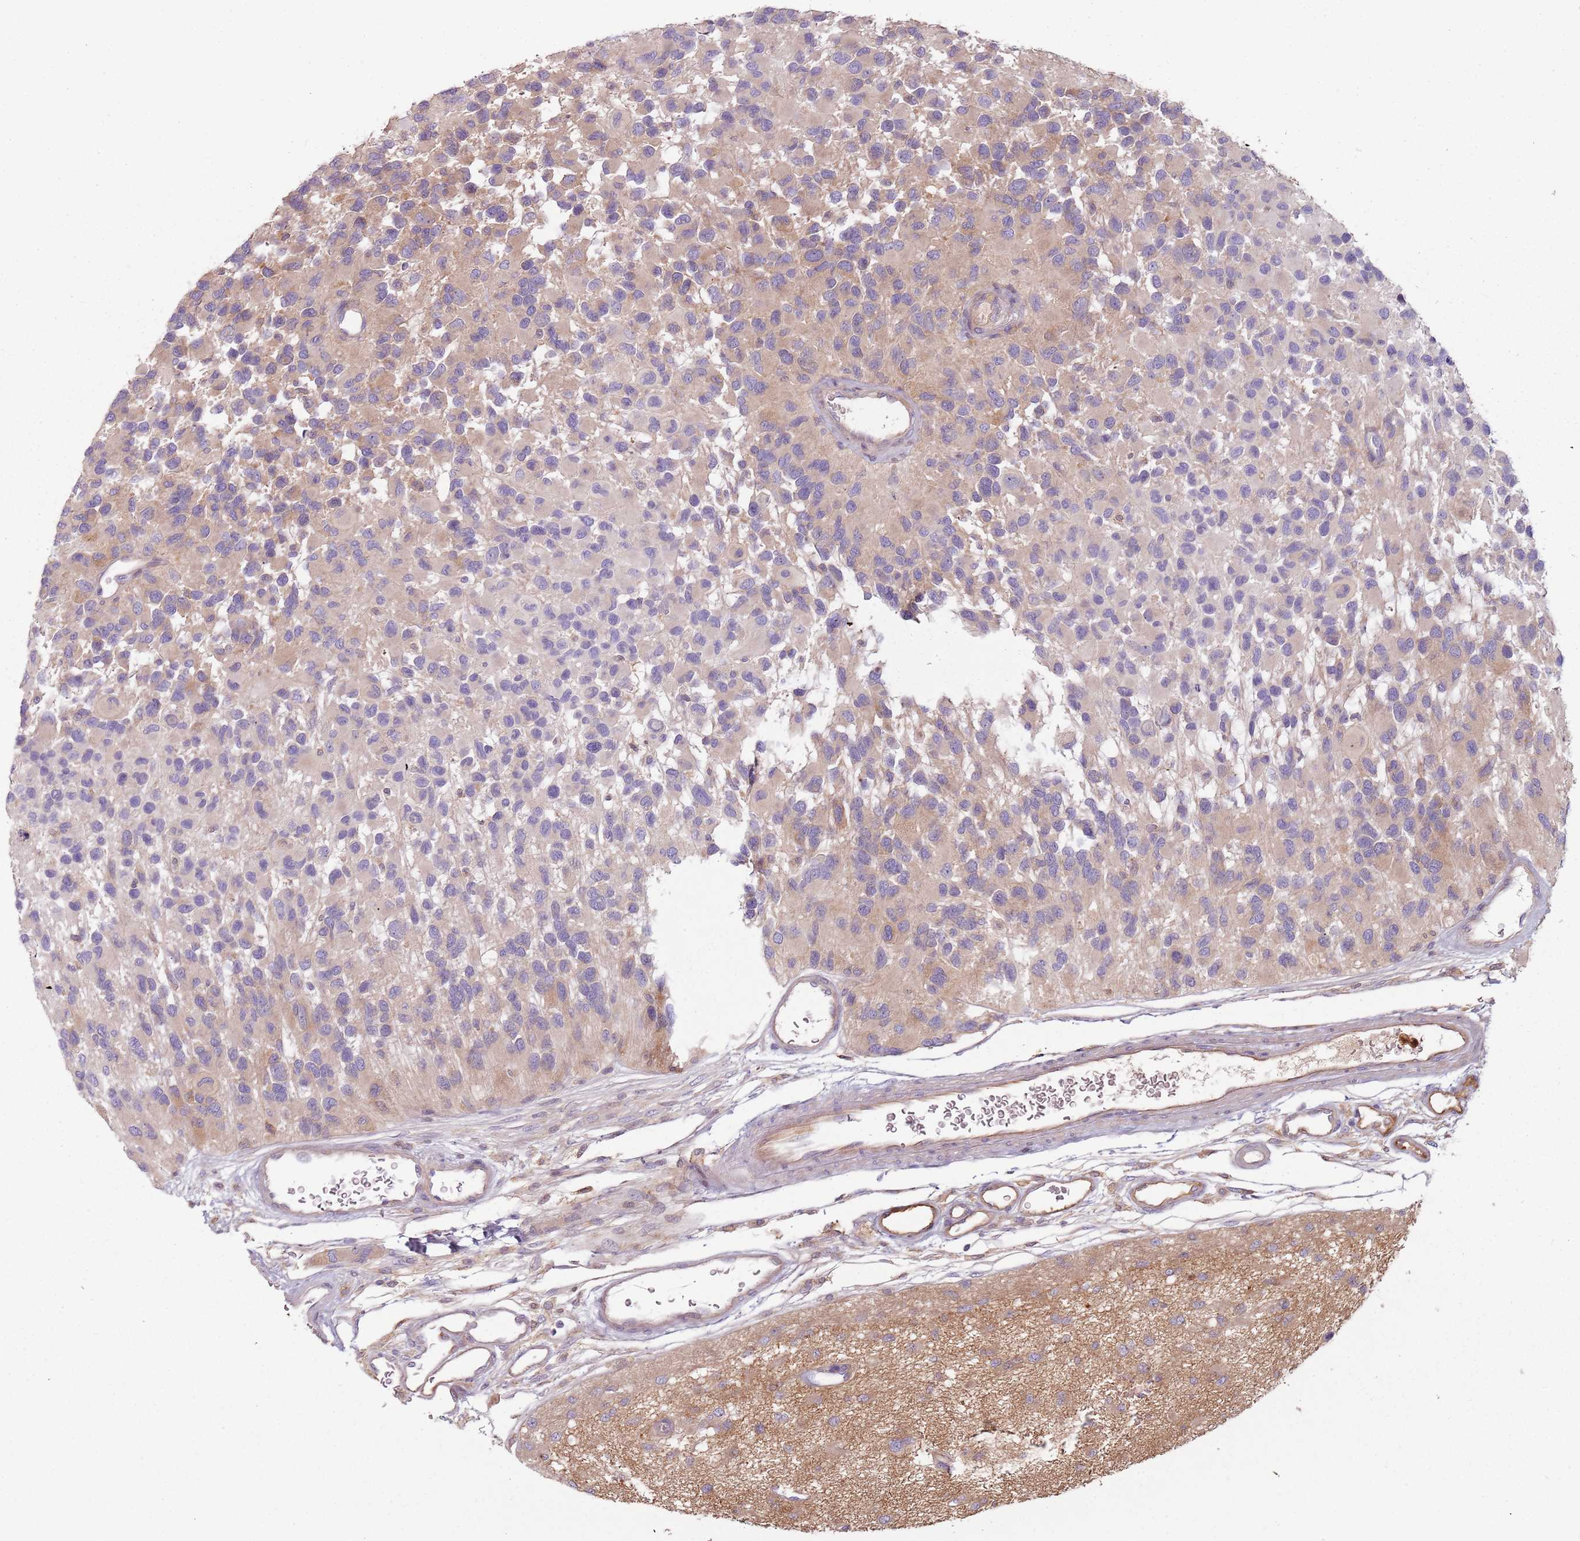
{"staining": {"intensity": "moderate", "quantity": "25%-75%", "location": "cytoplasmic/membranous"}, "tissue": "glioma", "cell_type": "Tumor cells", "image_type": "cancer", "snomed": [{"axis": "morphology", "description": "Glioma, malignant, High grade"}, {"axis": "topography", "description": "Brain"}], "caption": "Protein staining reveals moderate cytoplasmic/membranous staining in about 25%-75% of tumor cells in glioma. (DAB = brown stain, brightfield microscopy at high magnification).", "gene": "NADK", "patient": {"sex": "male", "age": 77}}